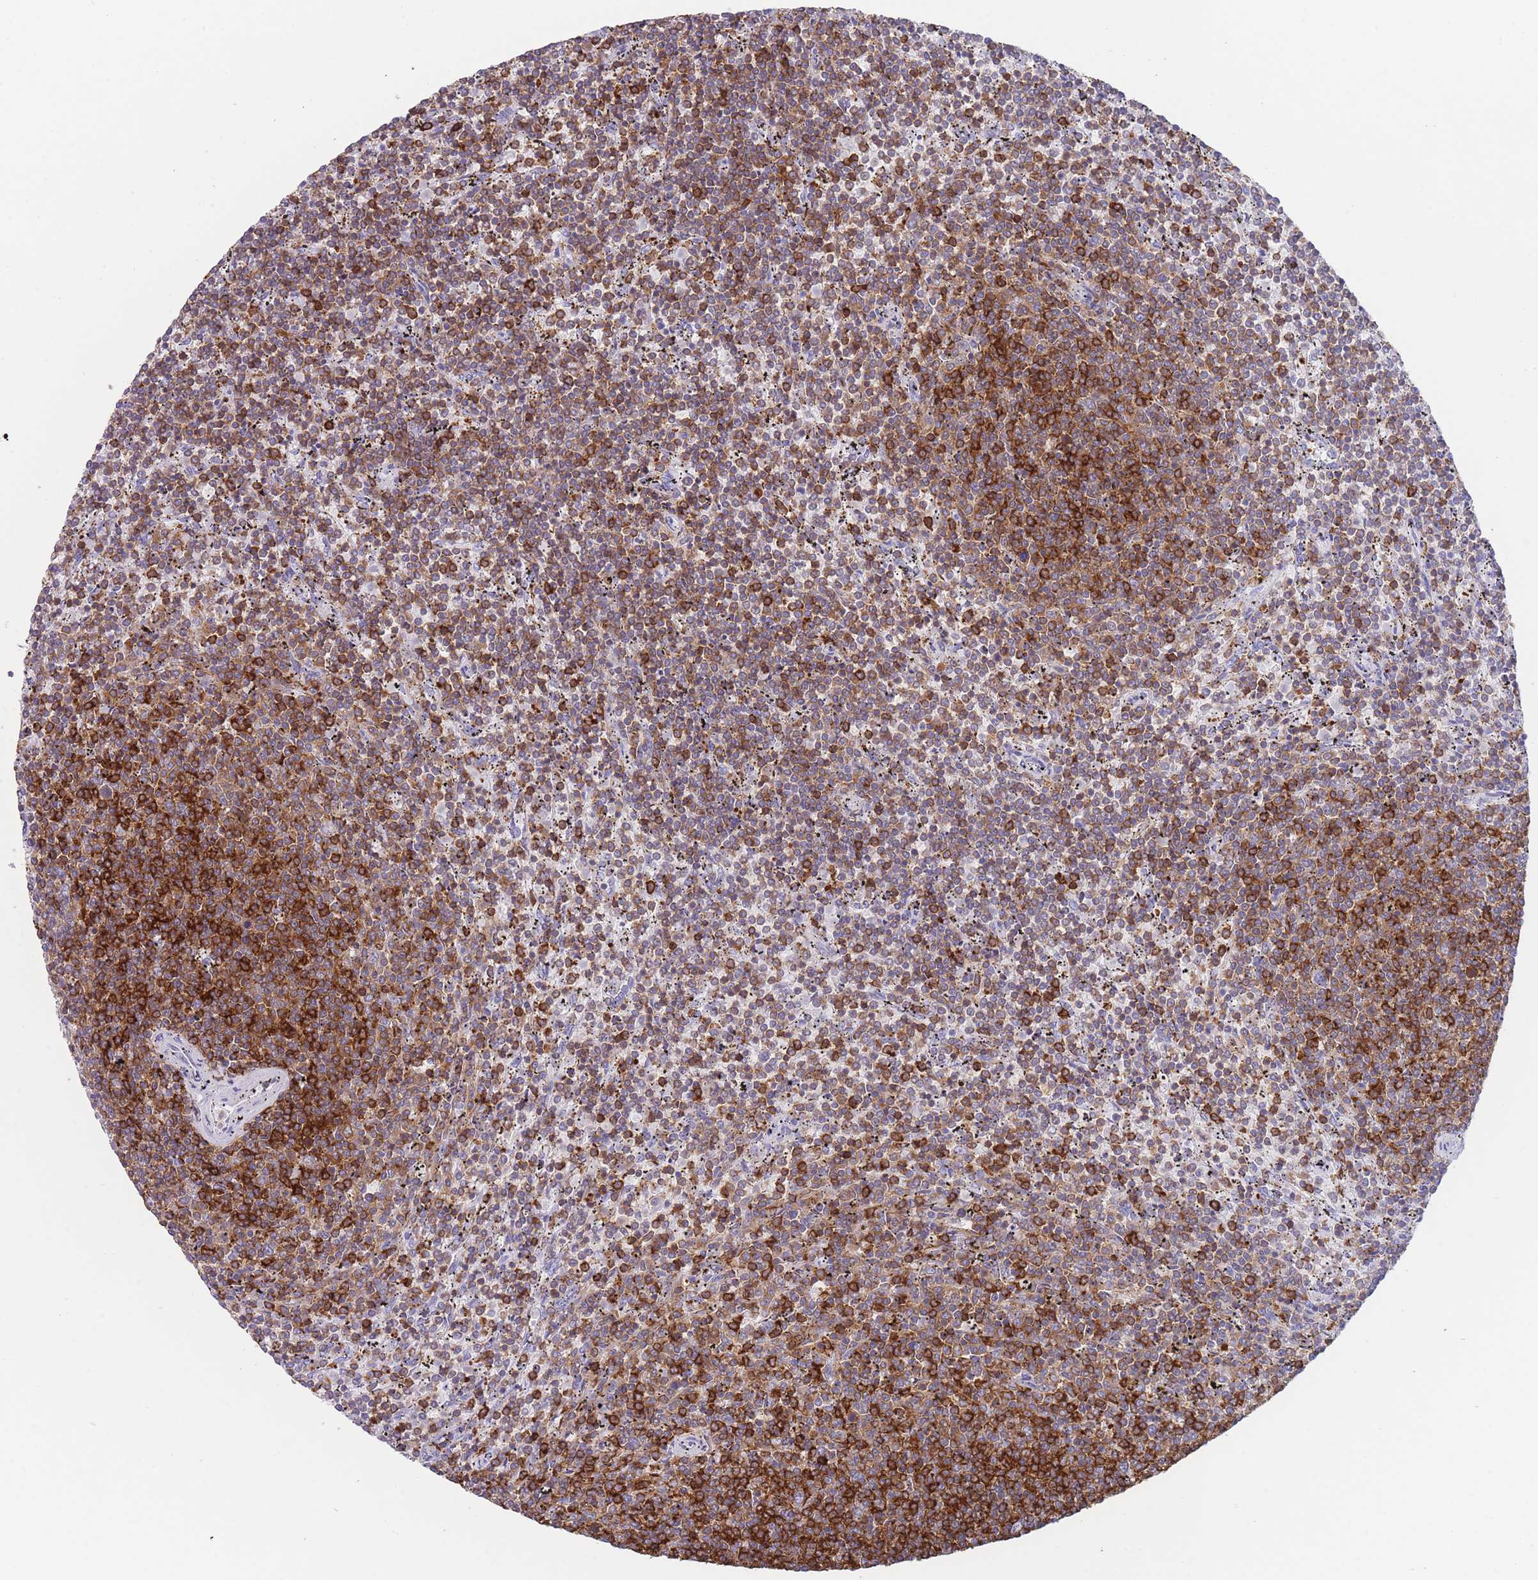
{"staining": {"intensity": "strong", "quantity": ">75%", "location": "cytoplasmic/membranous"}, "tissue": "lymphoma", "cell_type": "Tumor cells", "image_type": "cancer", "snomed": [{"axis": "morphology", "description": "Malignant lymphoma, non-Hodgkin's type, Low grade"}, {"axis": "topography", "description": "Spleen"}], "caption": "Malignant lymphoma, non-Hodgkin's type (low-grade) stained for a protein (brown) exhibits strong cytoplasmic/membranous positive expression in approximately >75% of tumor cells.", "gene": "CORO1A", "patient": {"sex": "female", "age": 50}}